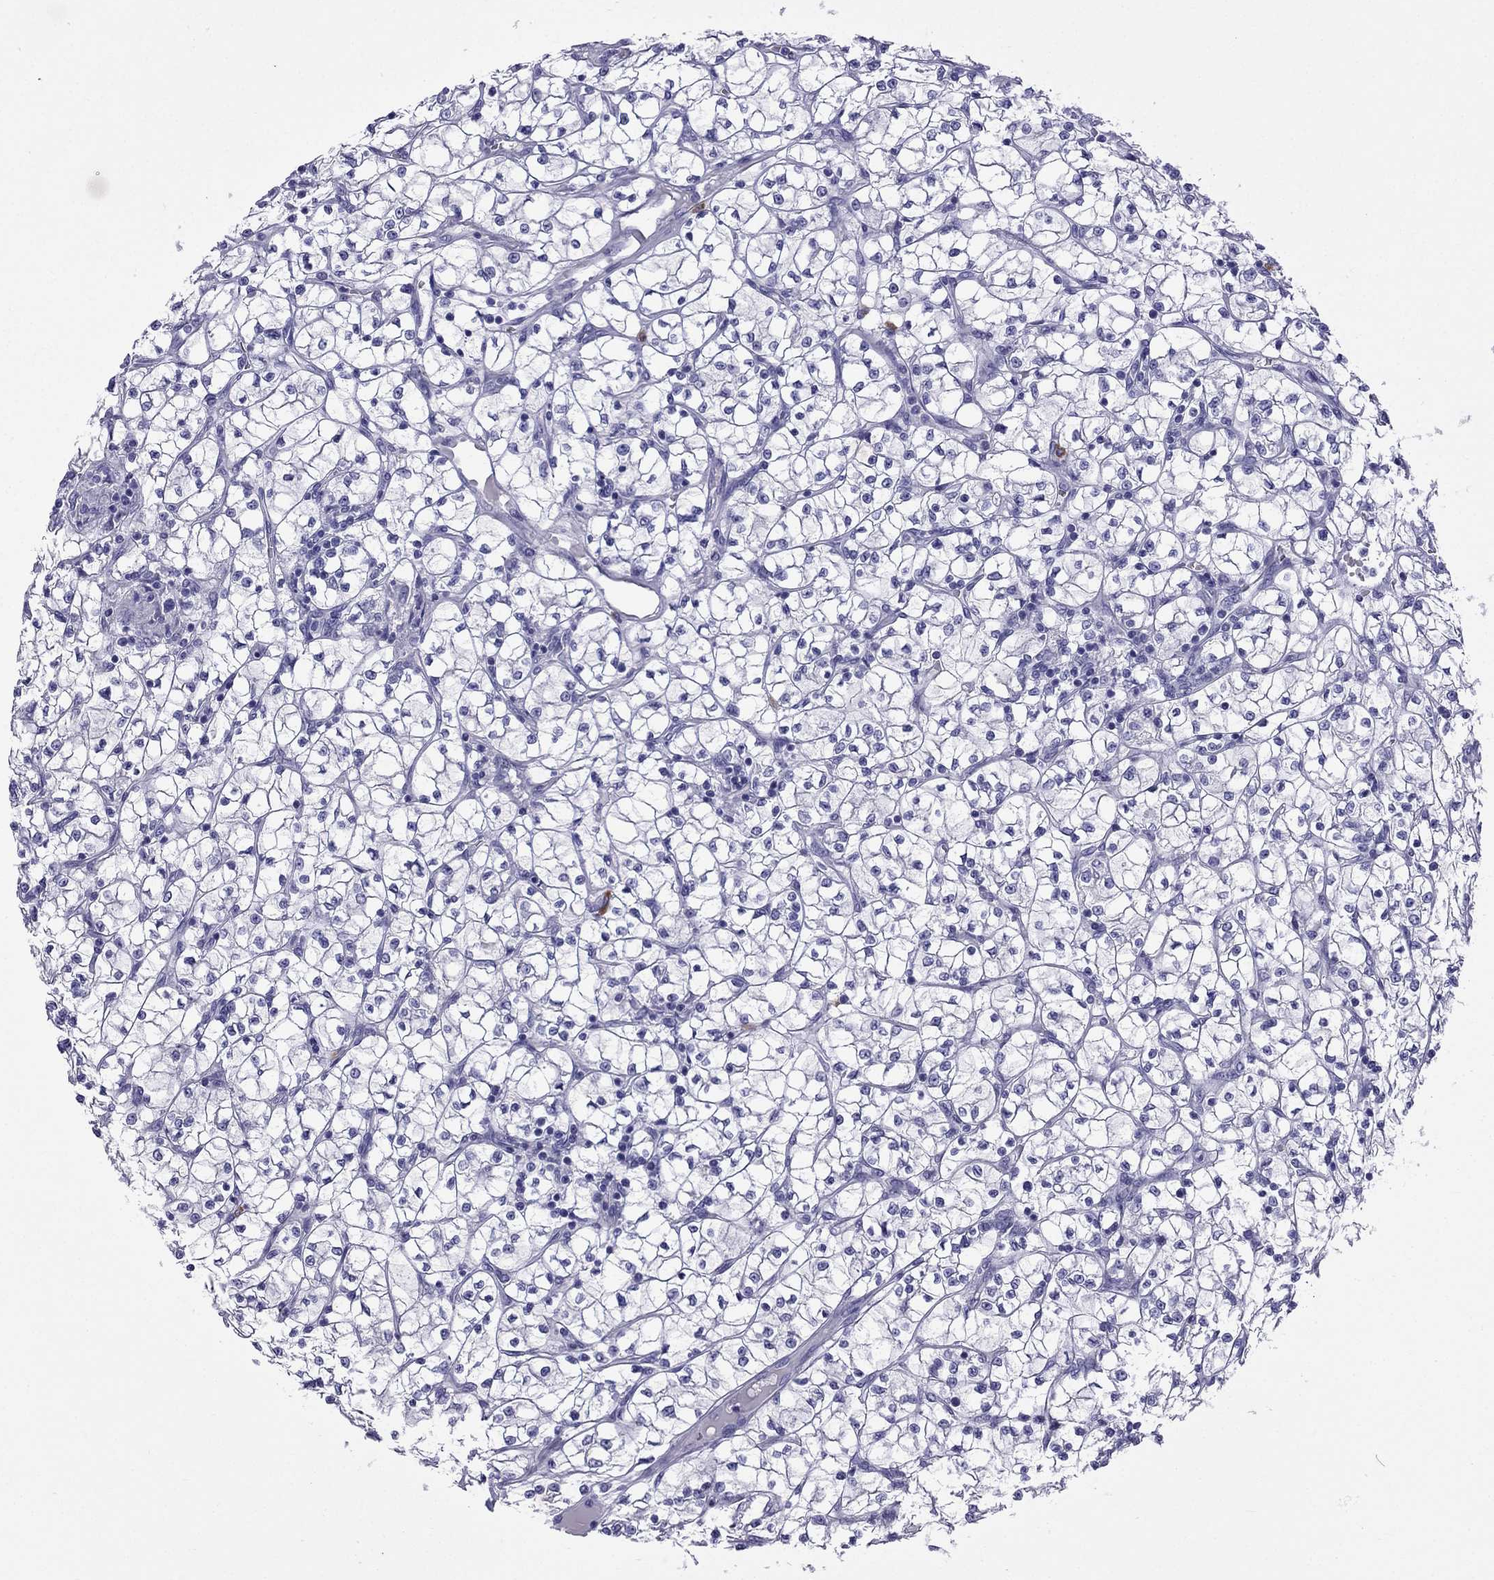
{"staining": {"intensity": "negative", "quantity": "none", "location": "none"}, "tissue": "renal cancer", "cell_type": "Tumor cells", "image_type": "cancer", "snomed": [{"axis": "morphology", "description": "Adenocarcinoma, NOS"}, {"axis": "topography", "description": "Kidney"}], "caption": "Tumor cells show no significant expression in adenocarcinoma (renal).", "gene": "ARR3", "patient": {"sex": "female", "age": 64}}